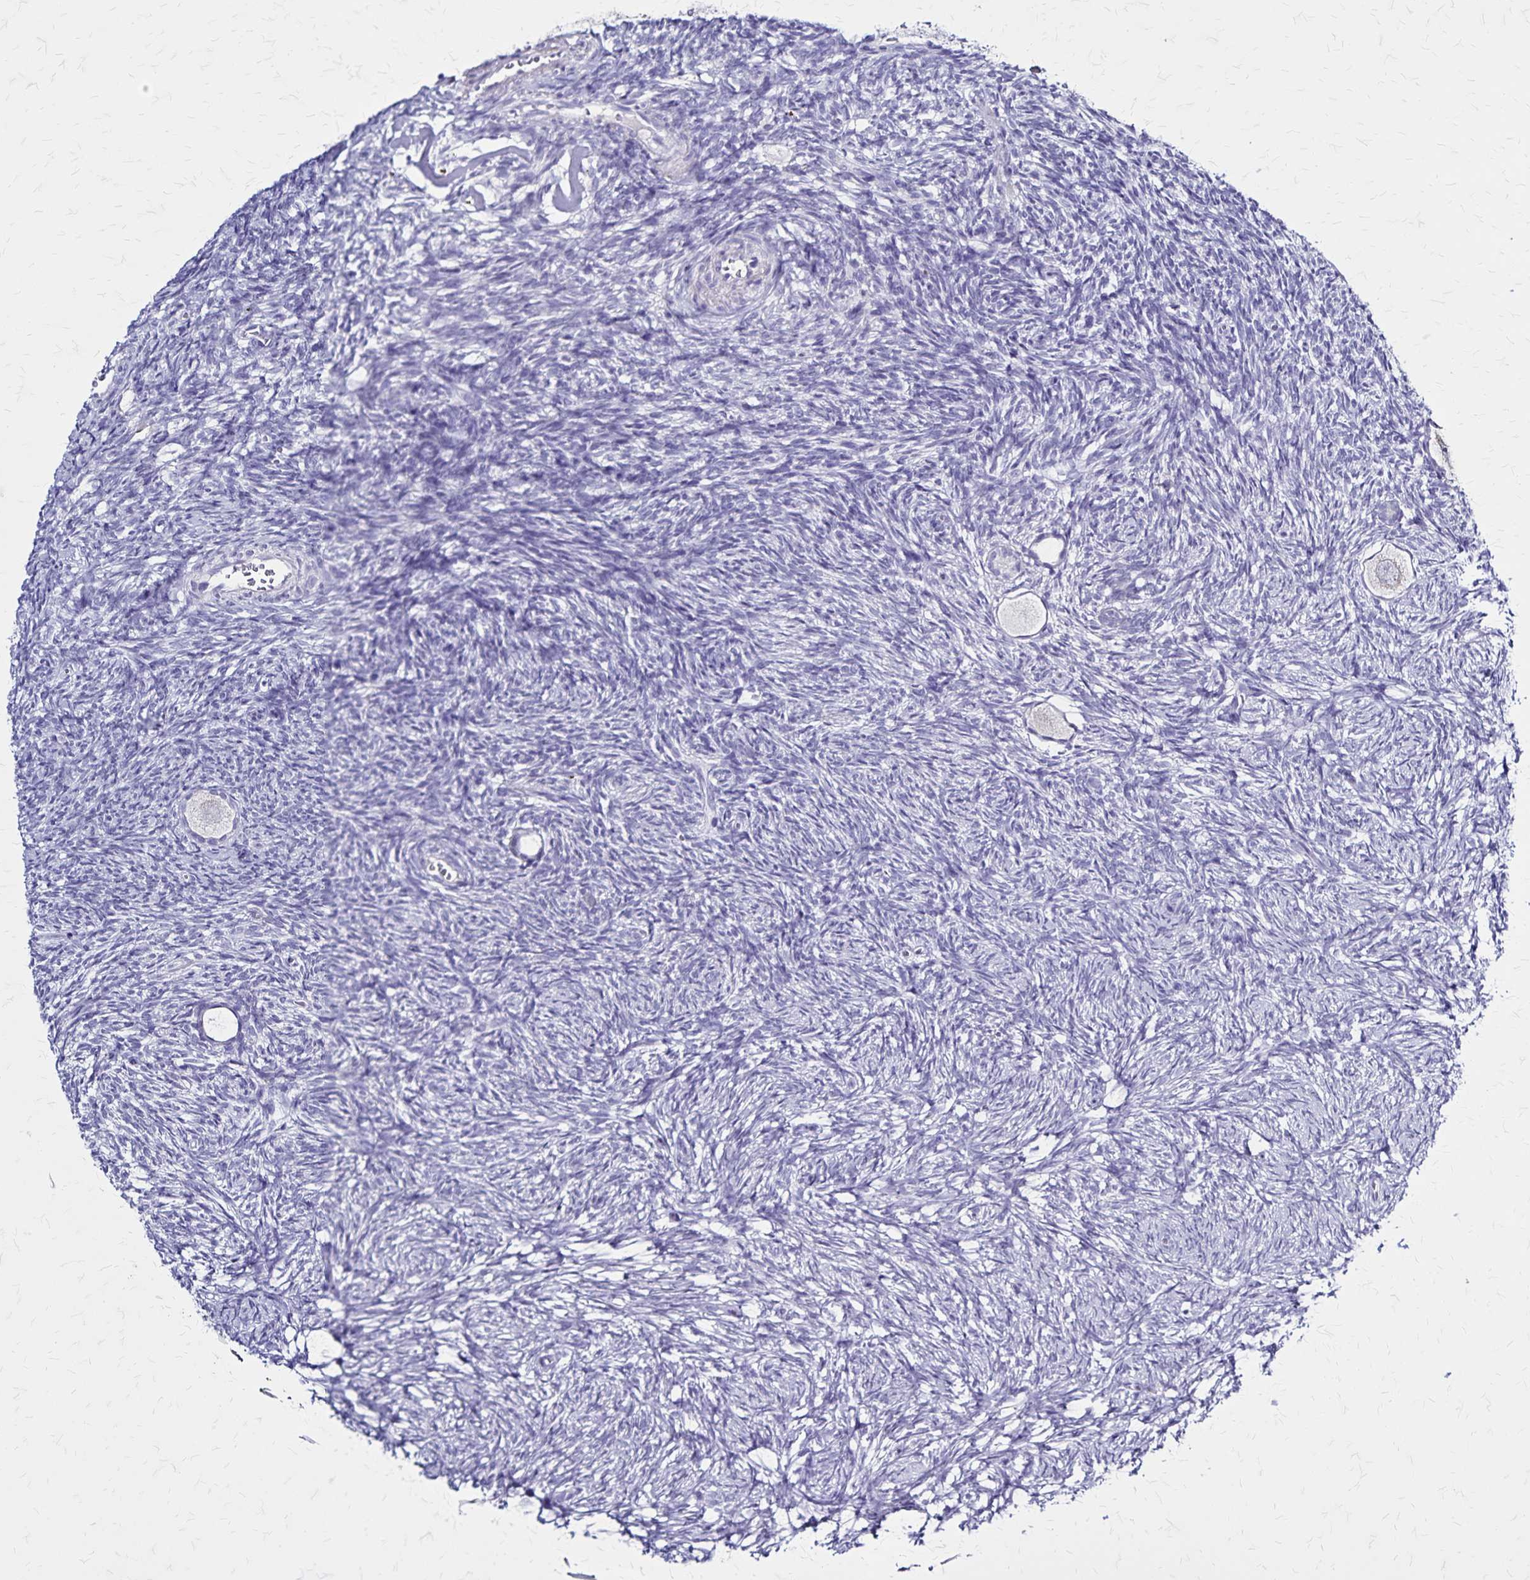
{"staining": {"intensity": "negative", "quantity": "none", "location": "none"}, "tissue": "ovary", "cell_type": "Follicle cells", "image_type": "normal", "snomed": [{"axis": "morphology", "description": "Normal tissue, NOS"}, {"axis": "topography", "description": "Ovary"}], "caption": "This is an immunohistochemistry image of unremarkable ovary. There is no positivity in follicle cells.", "gene": "PLXNA4", "patient": {"sex": "female", "age": 34}}